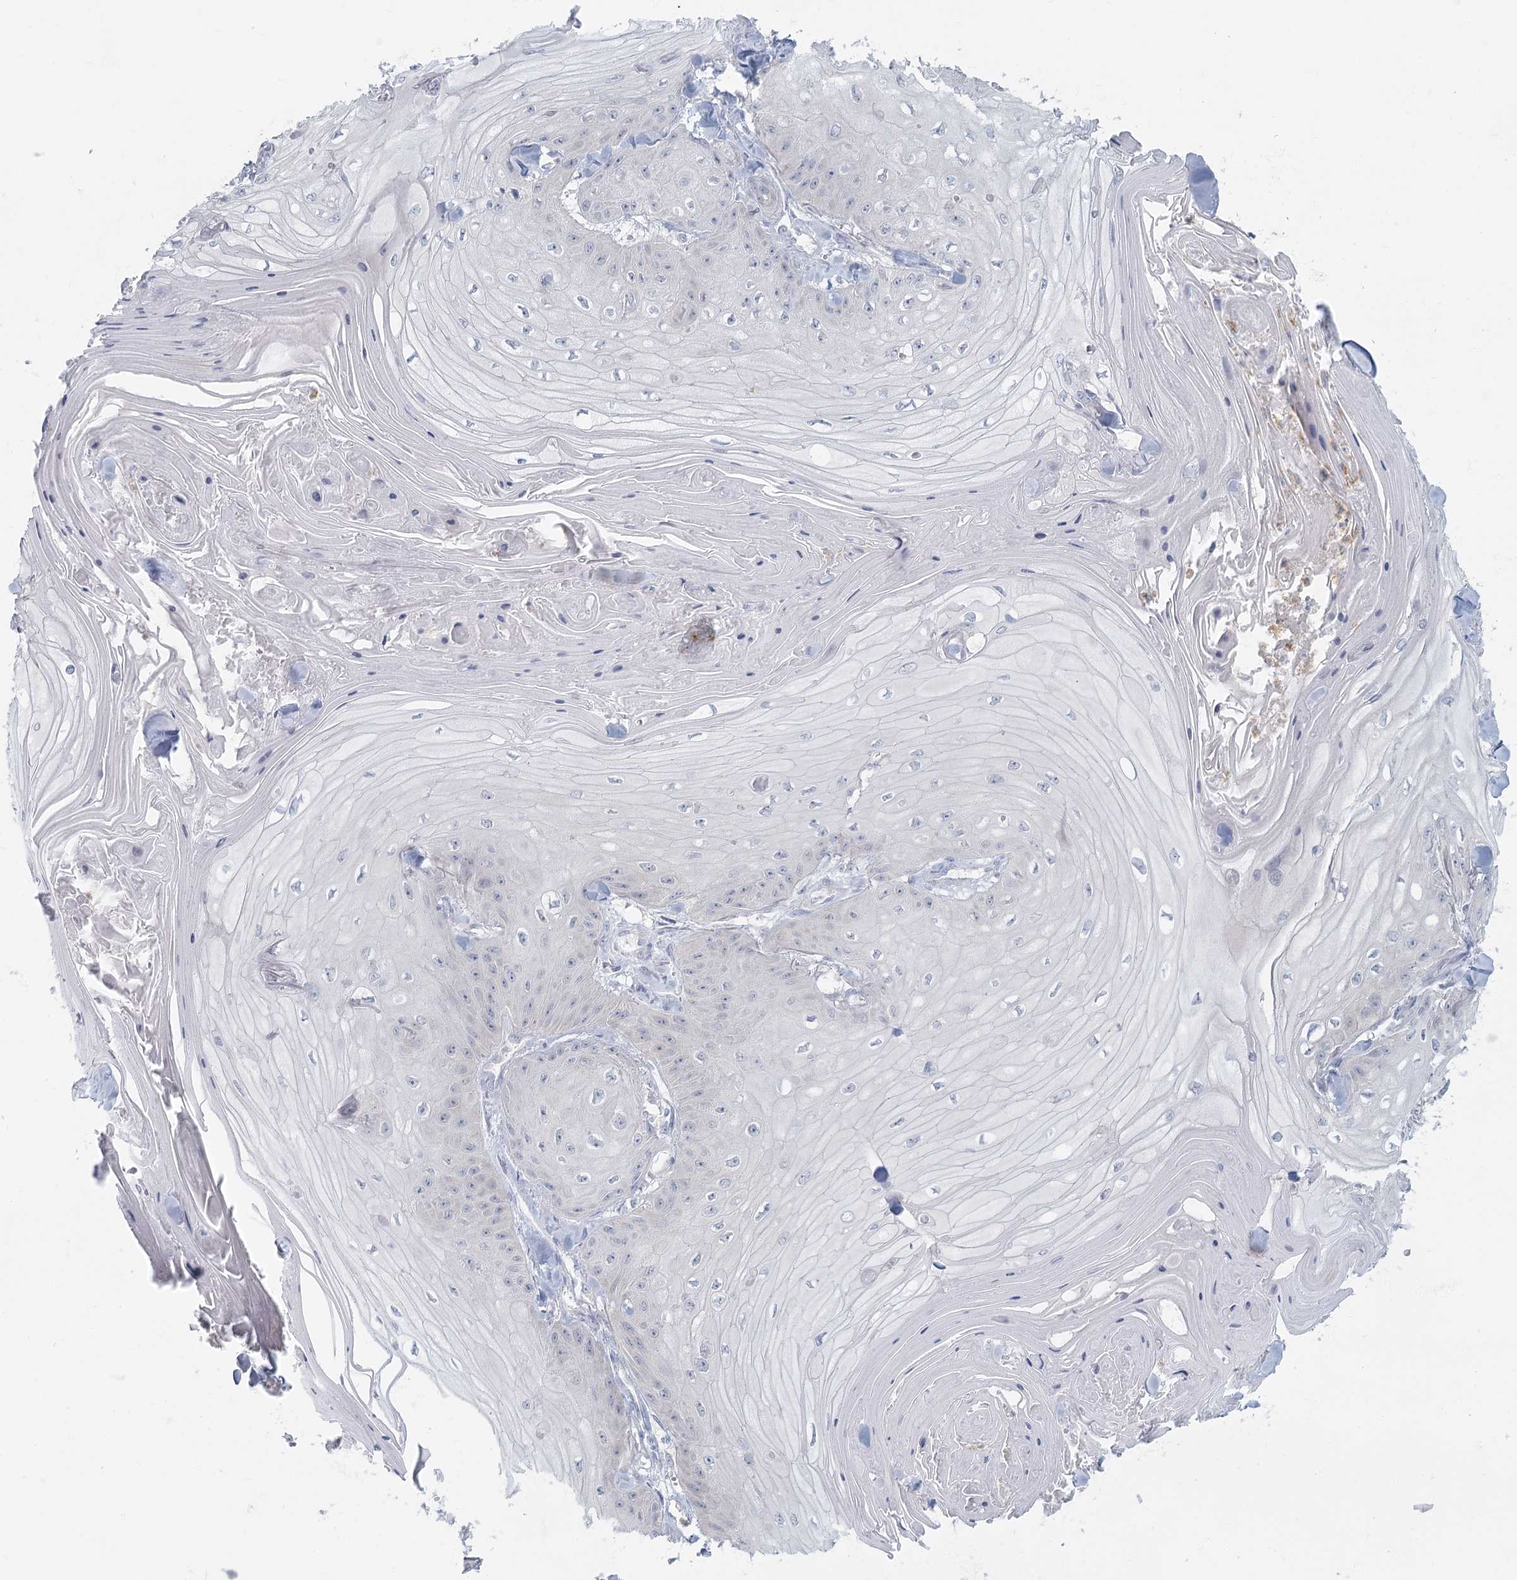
{"staining": {"intensity": "negative", "quantity": "none", "location": "none"}, "tissue": "skin cancer", "cell_type": "Tumor cells", "image_type": "cancer", "snomed": [{"axis": "morphology", "description": "Squamous cell carcinoma, NOS"}, {"axis": "topography", "description": "Skin"}], "caption": "The image reveals no significant staining in tumor cells of skin squamous cell carcinoma.", "gene": "FAM110C", "patient": {"sex": "male", "age": 74}}